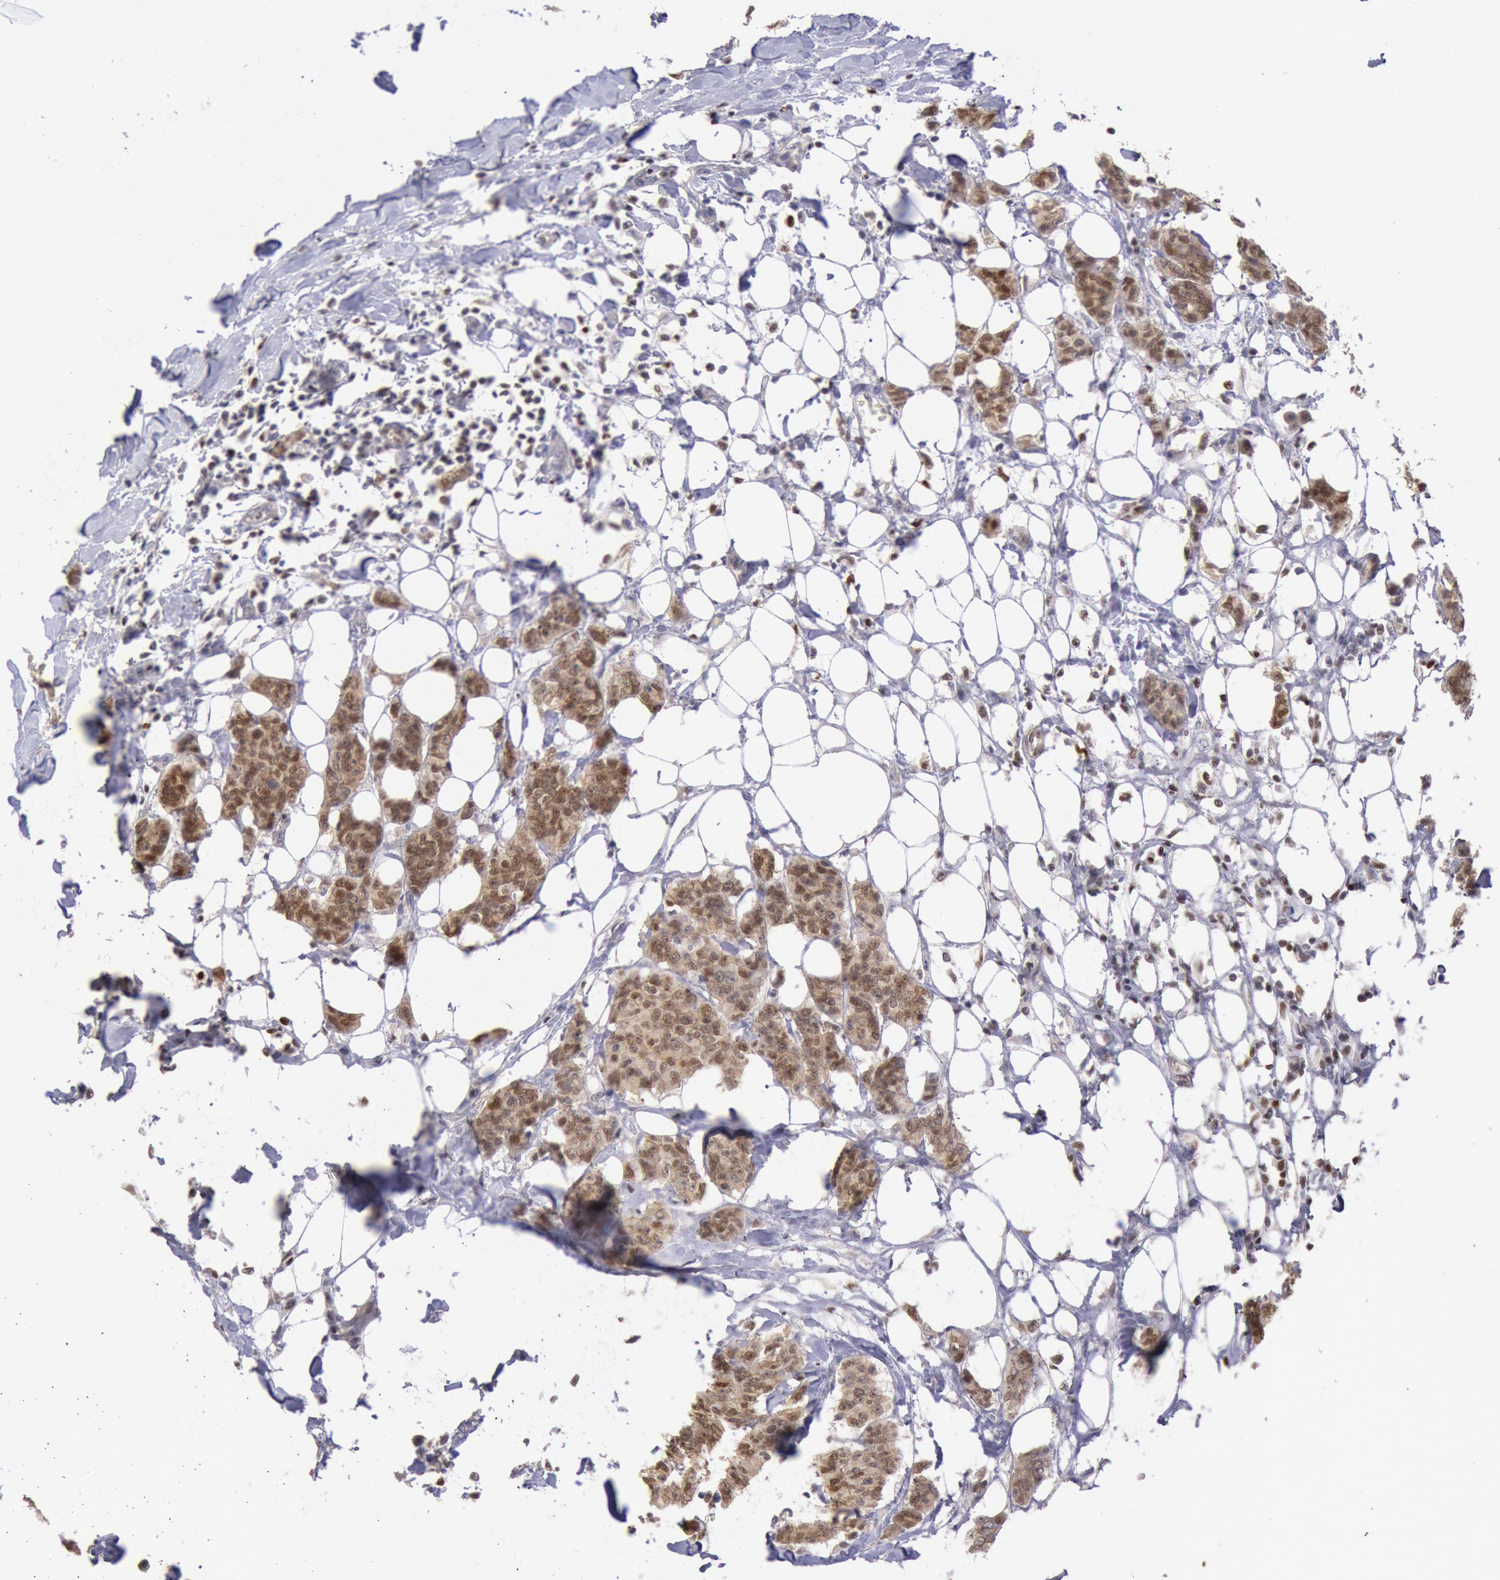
{"staining": {"intensity": "moderate", "quantity": ">75%", "location": "cytoplasmic/membranous,nuclear"}, "tissue": "breast cancer", "cell_type": "Tumor cells", "image_type": "cancer", "snomed": [{"axis": "morphology", "description": "Duct carcinoma"}, {"axis": "topography", "description": "Breast"}], "caption": "Immunohistochemistry (IHC) (DAB) staining of human breast invasive ductal carcinoma displays moderate cytoplasmic/membranous and nuclear protein expression in approximately >75% of tumor cells.", "gene": "RPS6KA5", "patient": {"sex": "female", "age": 40}}